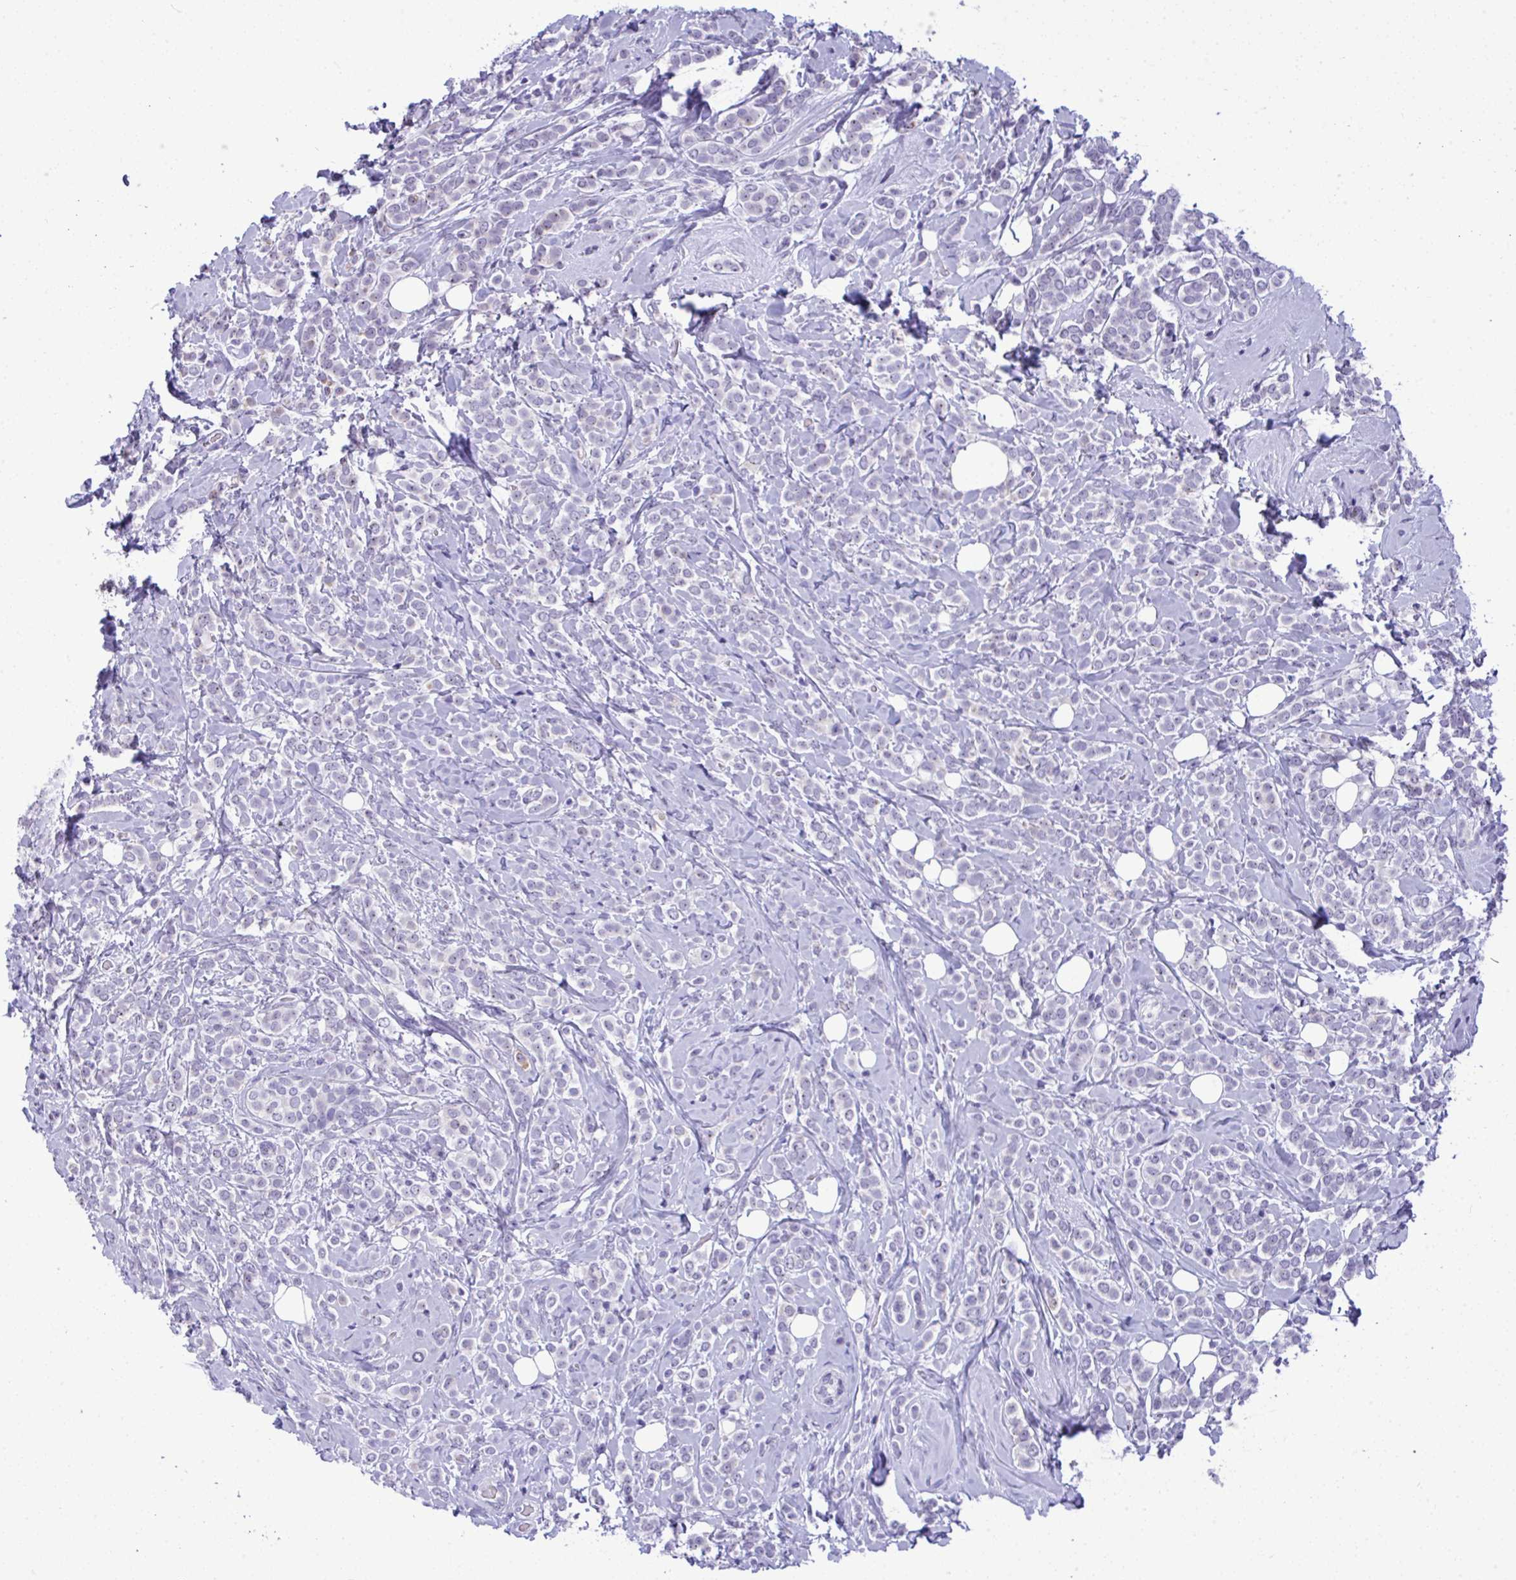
{"staining": {"intensity": "negative", "quantity": "none", "location": "none"}, "tissue": "breast cancer", "cell_type": "Tumor cells", "image_type": "cancer", "snomed": [{"axis": "morphology", "description": "Lobular carcinoma"}, {"axis": "topography", "description": "Breast"}], "caption": "There is no significant positivity in tumor cells of breast lobular carcinoma.", "gene": "YBX2", "patient": {"sex": "female", "age": 49}}